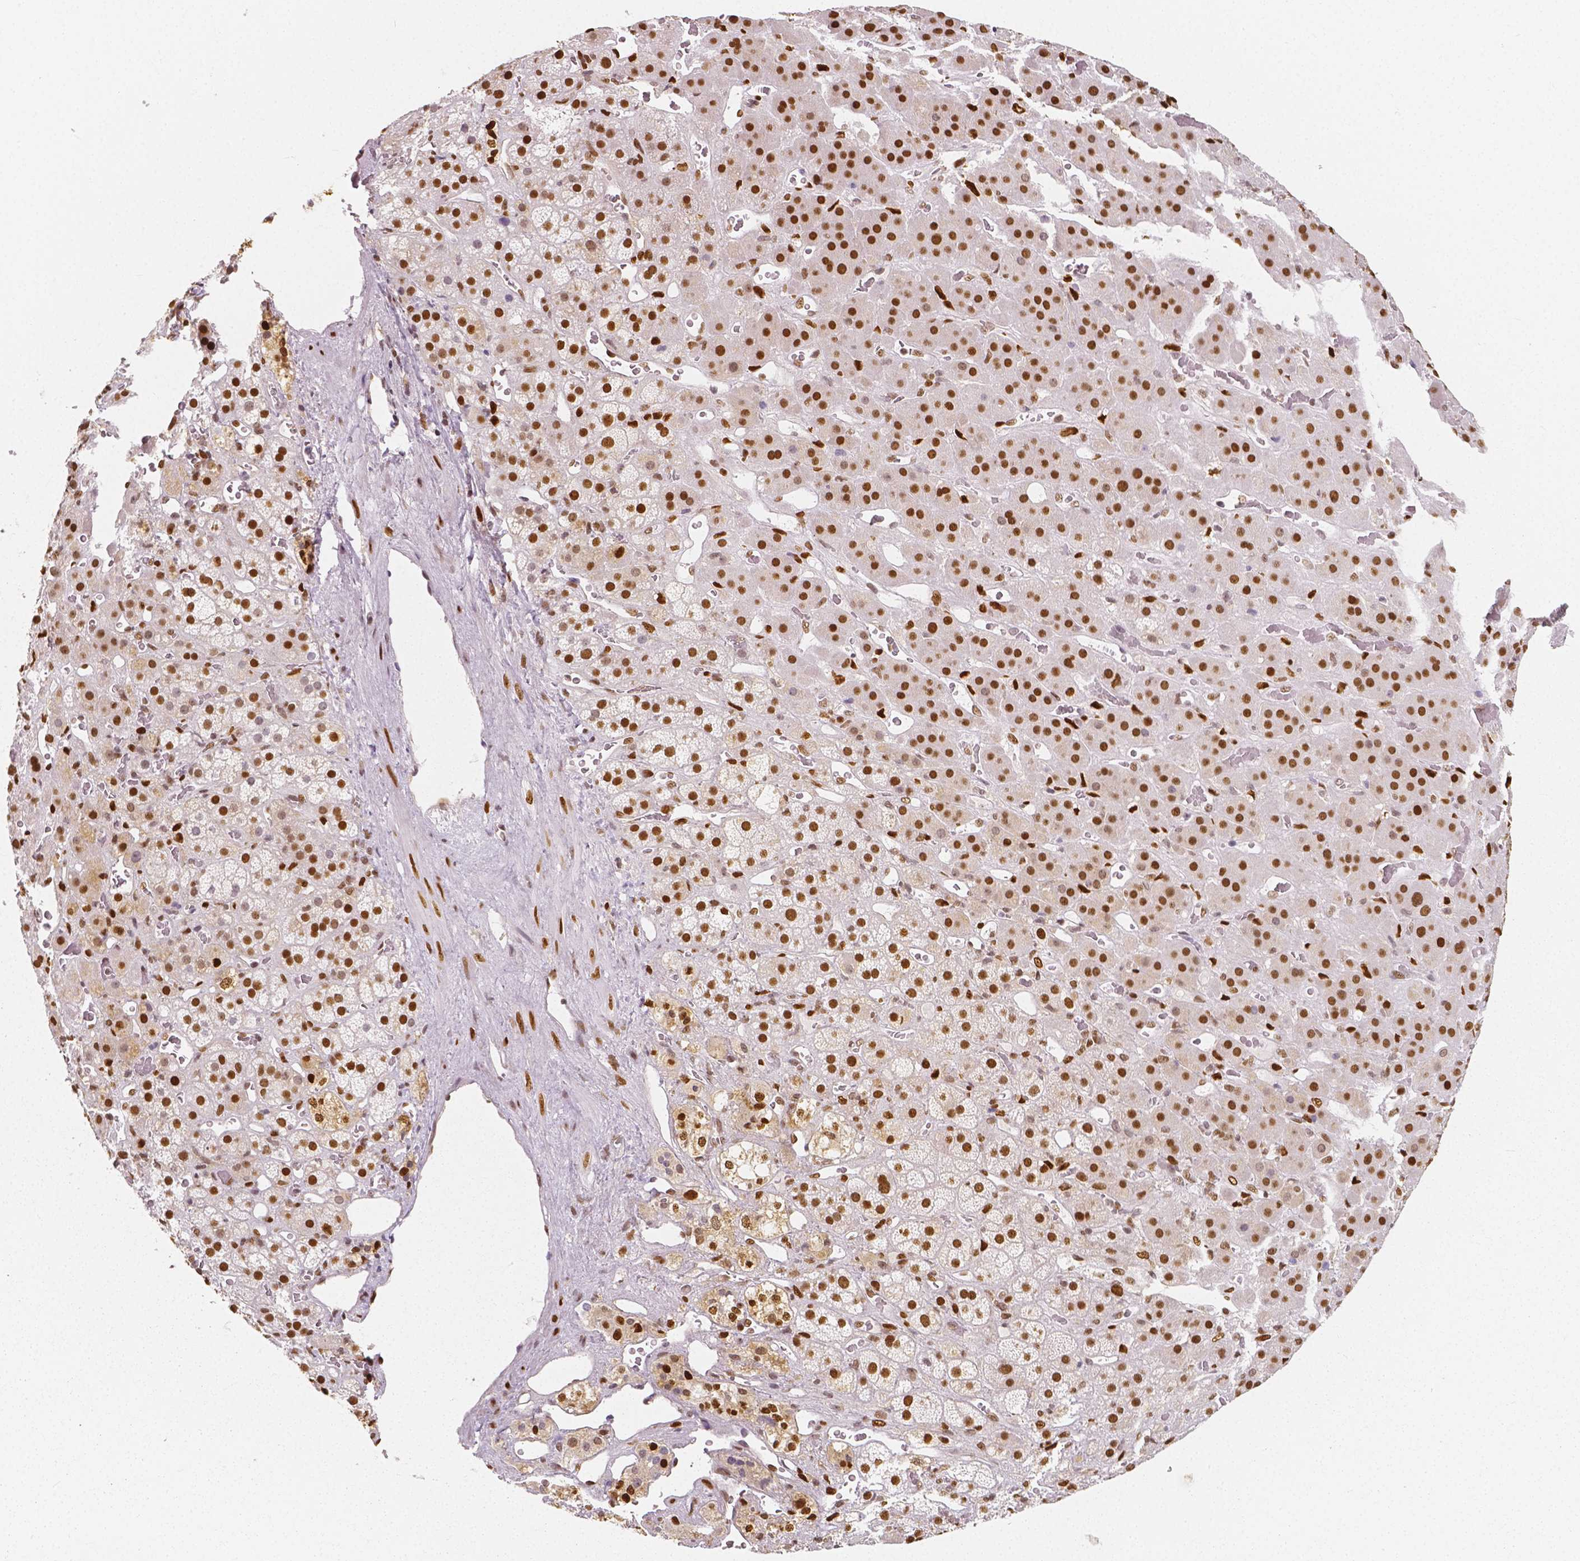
{"staining": {"intensity": "strong", "quantity": ">75%", "location": "nuclear"}, "tissue": "adrenal gland", "cell_type": "Glandular cells", "image_type": "normal", "snomed": [{"axis": "morphology", "description": "Normal tissue, NOS"}, {"axis": "topography", "description": "Adrenal gland"}], "caption": "Glandular cells display strong nuclear expression in approximately >75% of cells in benign adrenal gland. (DAB IHC with brightfield microscopy, high magnification).", "gene": "NUCKS1", "patient": {"sex": "male", "age": 57}}